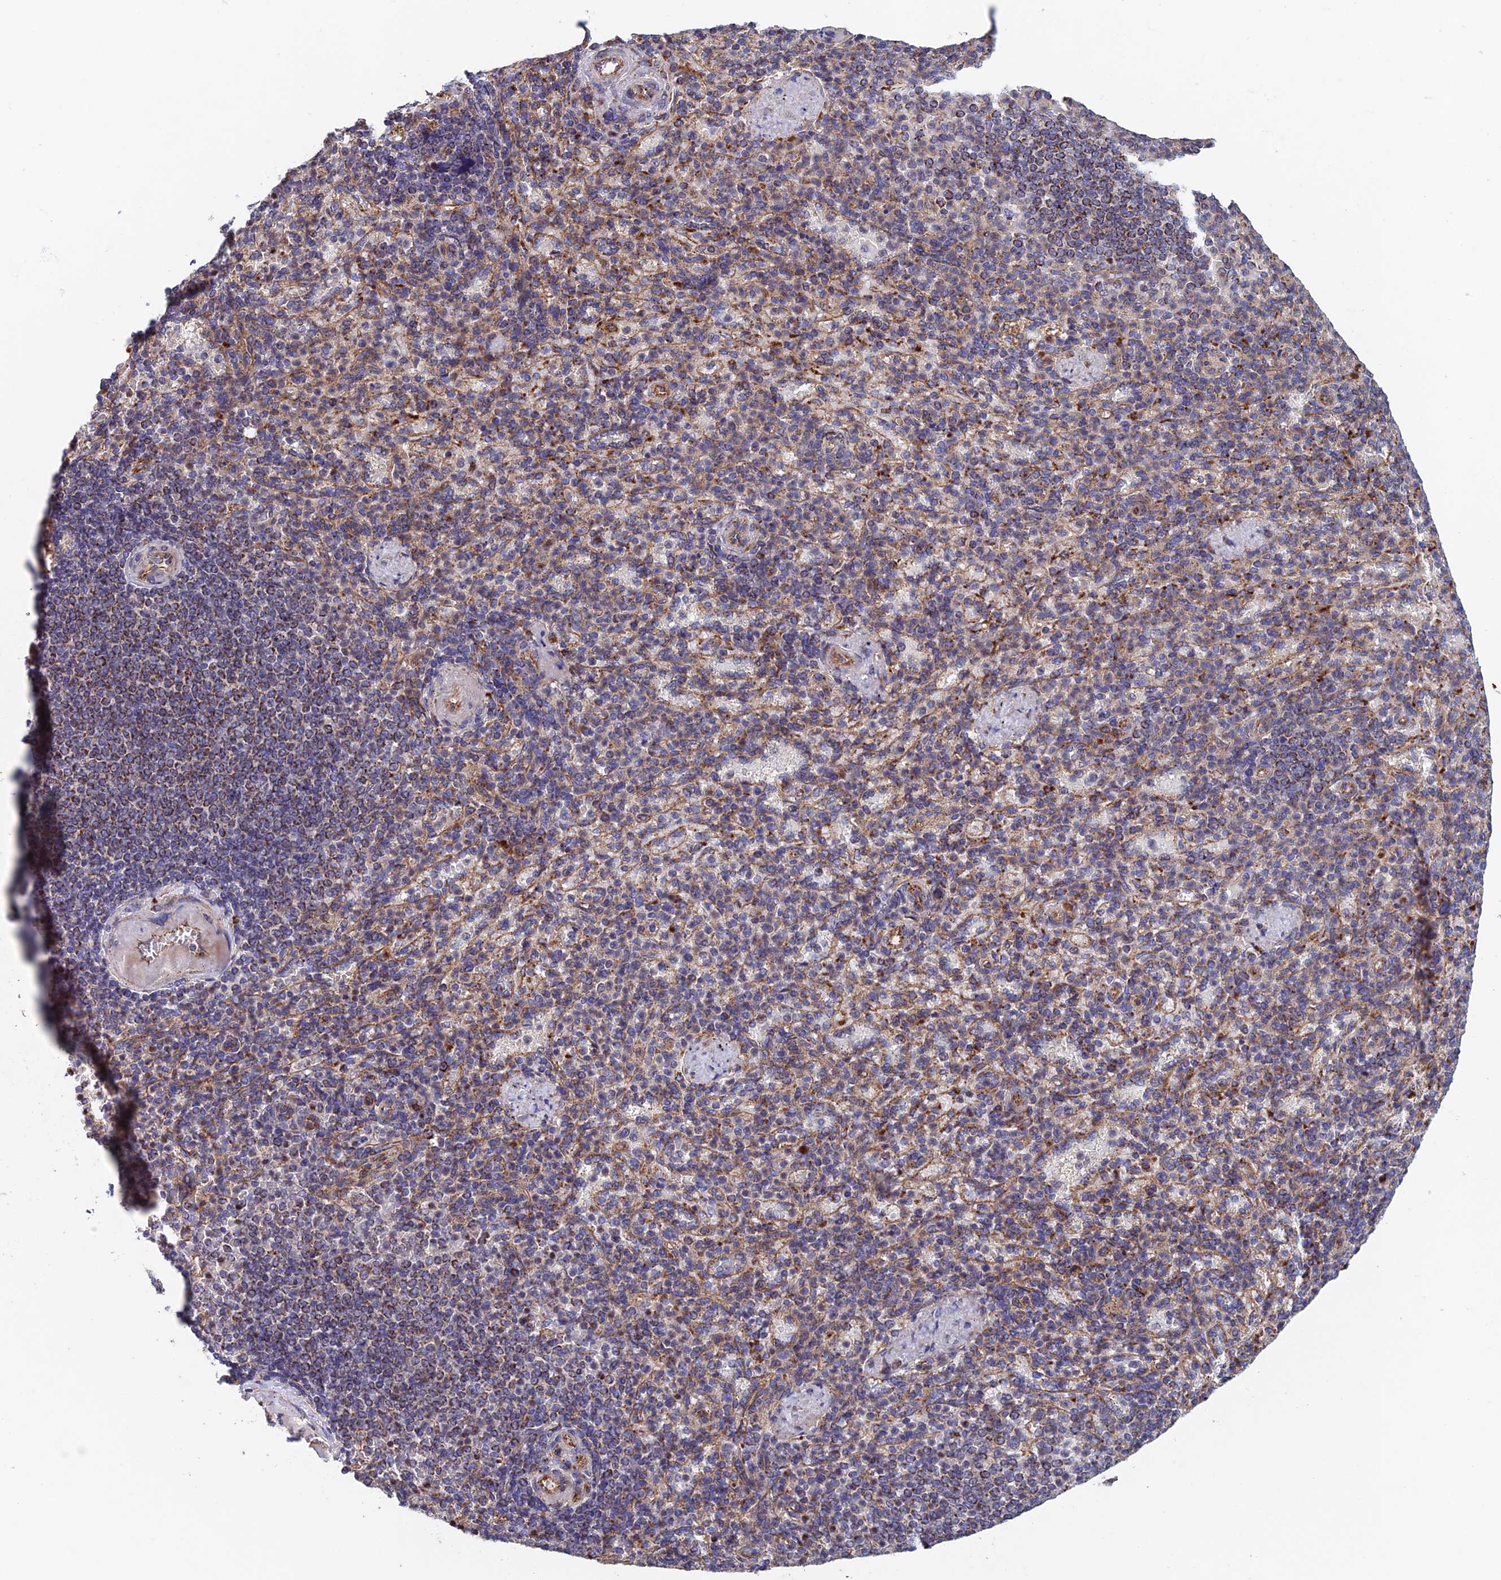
{"staining": {"intensity": "moderate", "quantity": "<25%", "location": "cytoplasmic/membranous"}, "tissue": "spleen", "cell_type": "Cells in red pulp", "image_type": "normal", "snomed": [{"axis": "morphology", "description": "Normal tissue, NOS"}, {"axis": "topography", "description": "Spleen"}], "caption": "A histopathology image showing moderate cytoplasmic/membranous expression in approximately <25% of cells in red pulp in normal spleen, as visualized by brown immunohistochemical staining.", "gene": "MRPL1", "patient": {"sex": "female", "age": 74}}